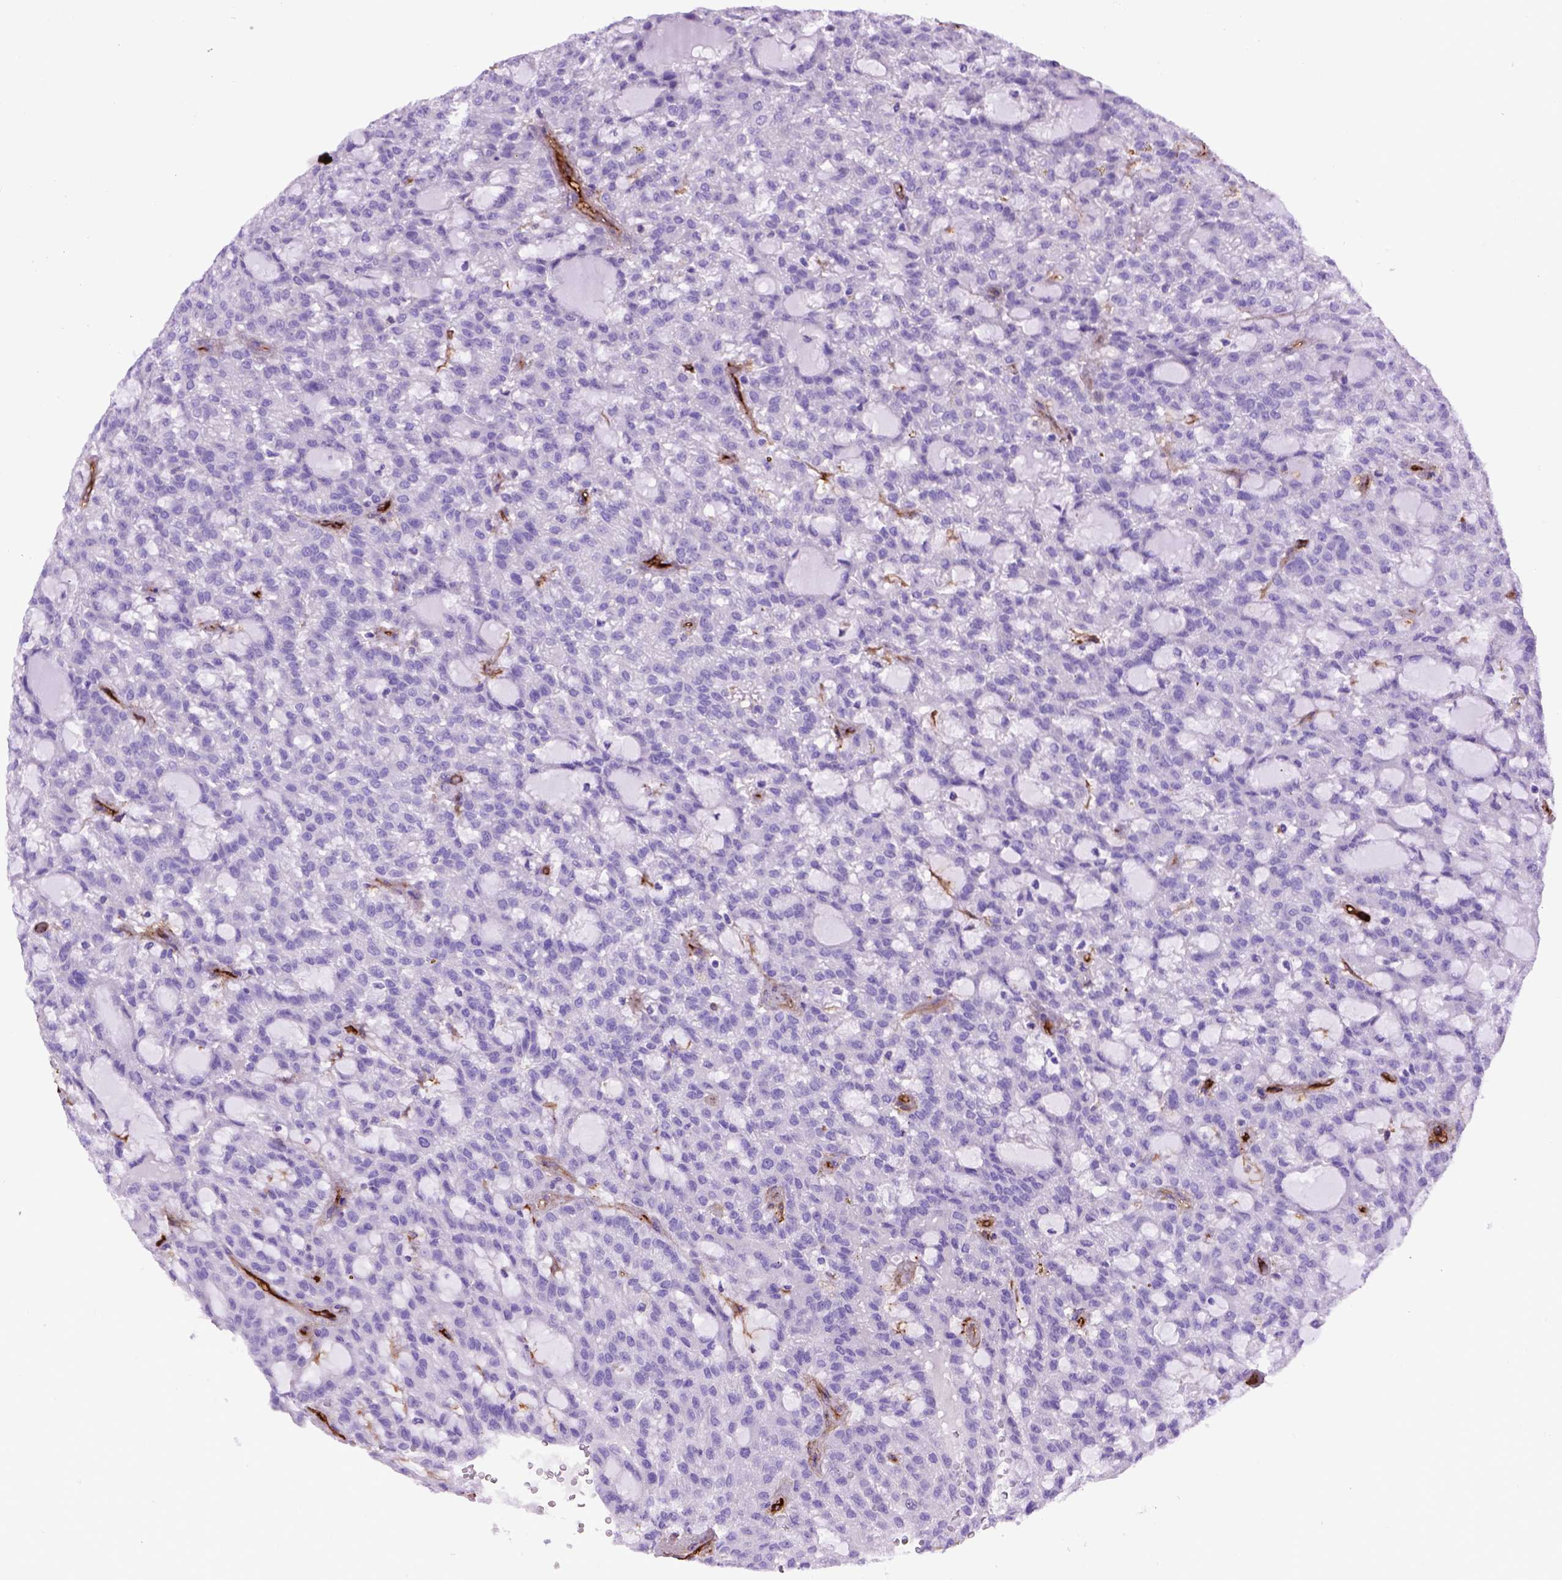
{"staining": {"intensity": "negative", "quantity": "none", "location": "none"}, "tissue": "renal cancer", "cell_type": "Tumor cells", "image_type": "cancer", "snomed": [{"axis": "morphology", "description": "Adenocarcinoma, NOS"}, {"axis": "topography", "description": "Kidney"}], "caption": "A micrograph of human renal adenocarcinoma is negative for staining in tumor cells. The staining is performed using DAB brown chromogen with nuclei counter-stained in using hematoxylin.", "gene": "ENG", "patient": {"sex": "male", "age": 63}}